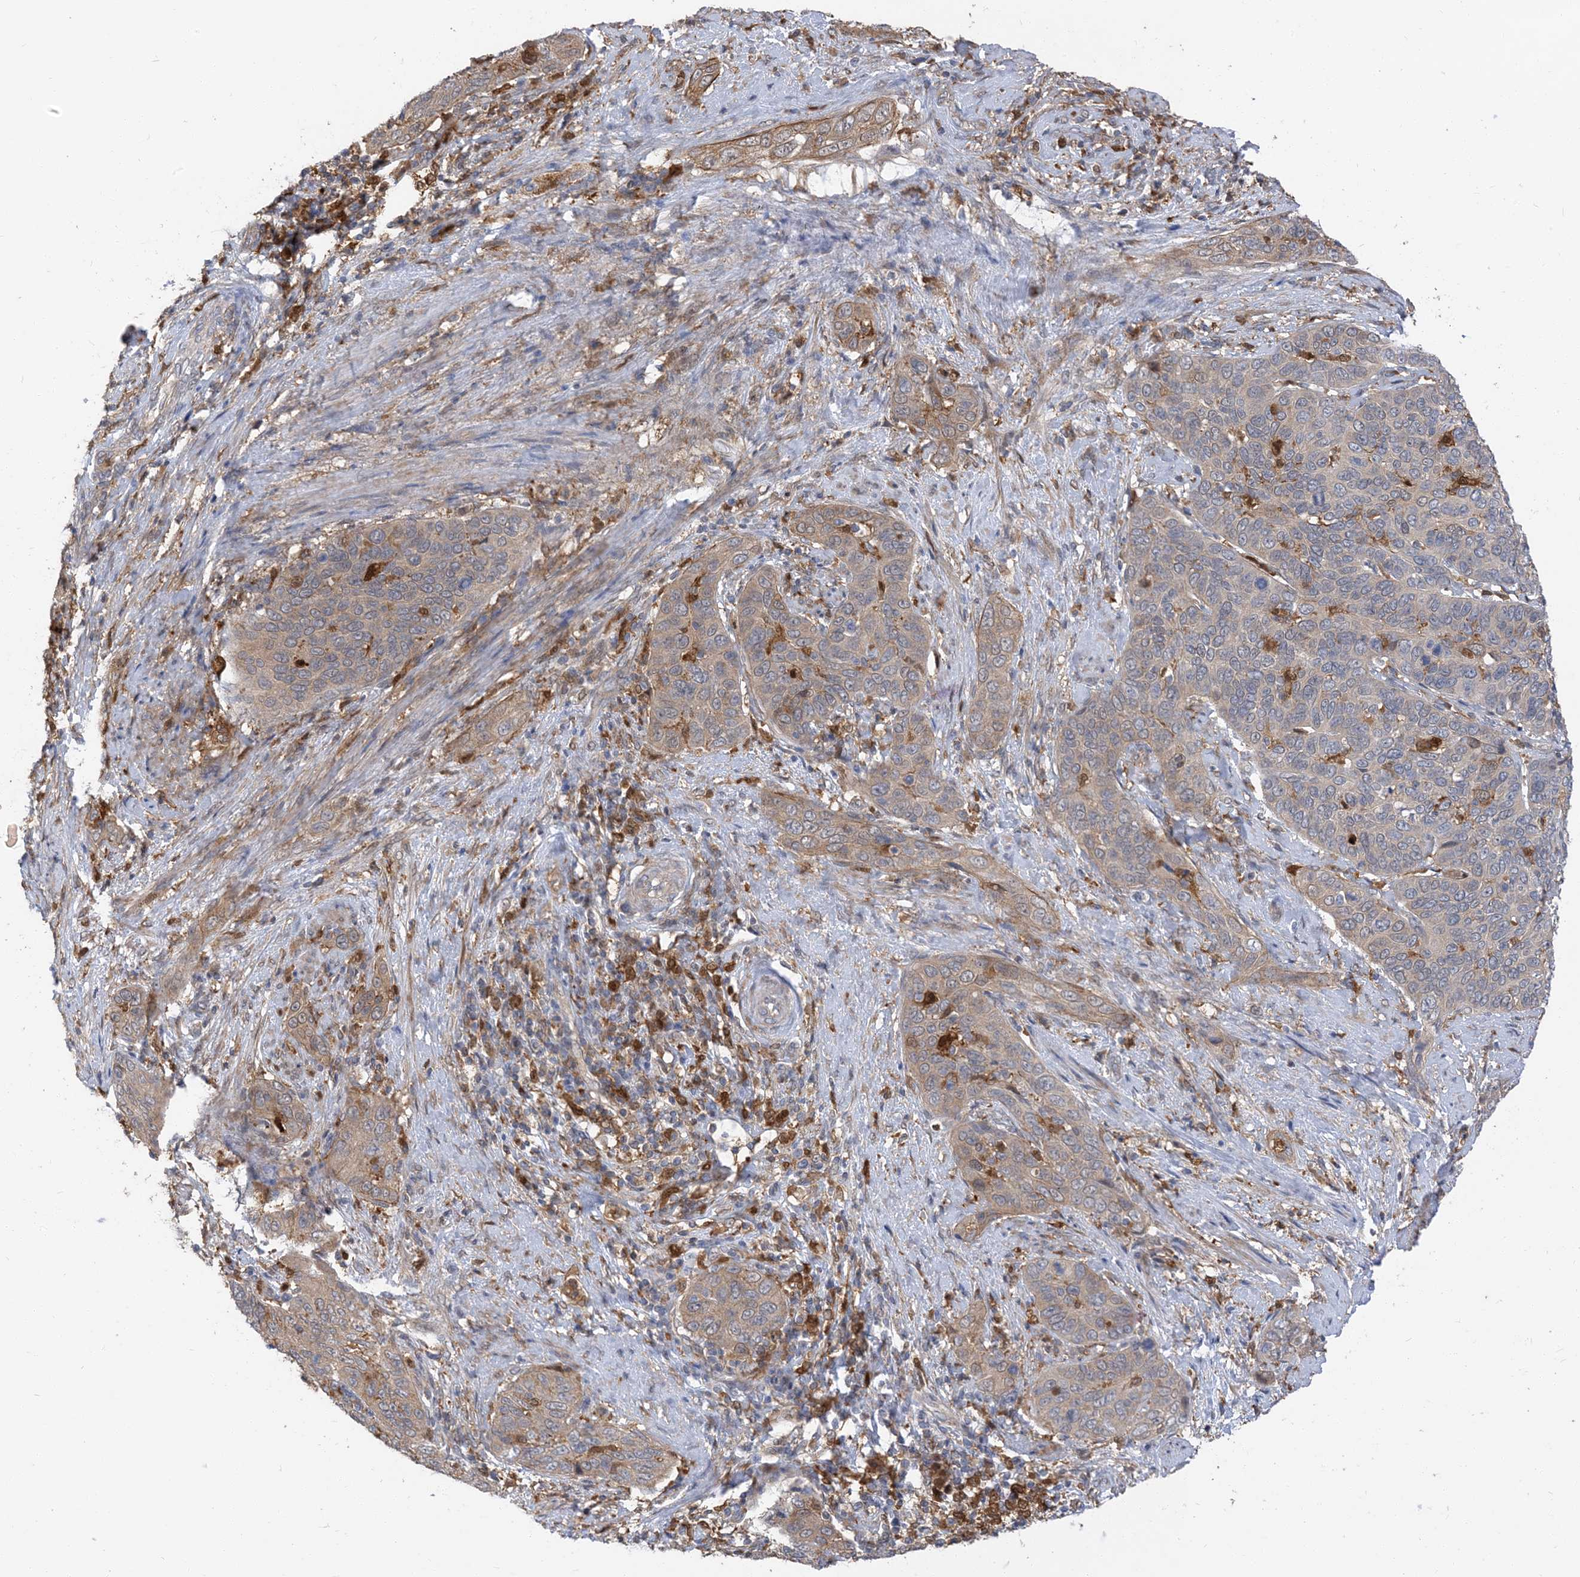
{"staining": {"intensity": "moderate", "quantity": "<25%", "location": "cytoplasmic/membranous"}, "tissue": "cervical cancer", "cell_type": "Tumor cells", "image_type": "cancer", "snomed": [{"axis": "morphology", "description": "Squamous cell carcinoma, NOS"}, {"axis": "topography", "description": "Cervix"}], "caption": "Immunohistochemical staining of human squamous cell carcinoma (cervical) demonstrates moderate cytoplasmic/membranous protein staining in about <25% of tumor cells.", "gene": "NAGK", "patient": {"sex": "female", "age": 60}}